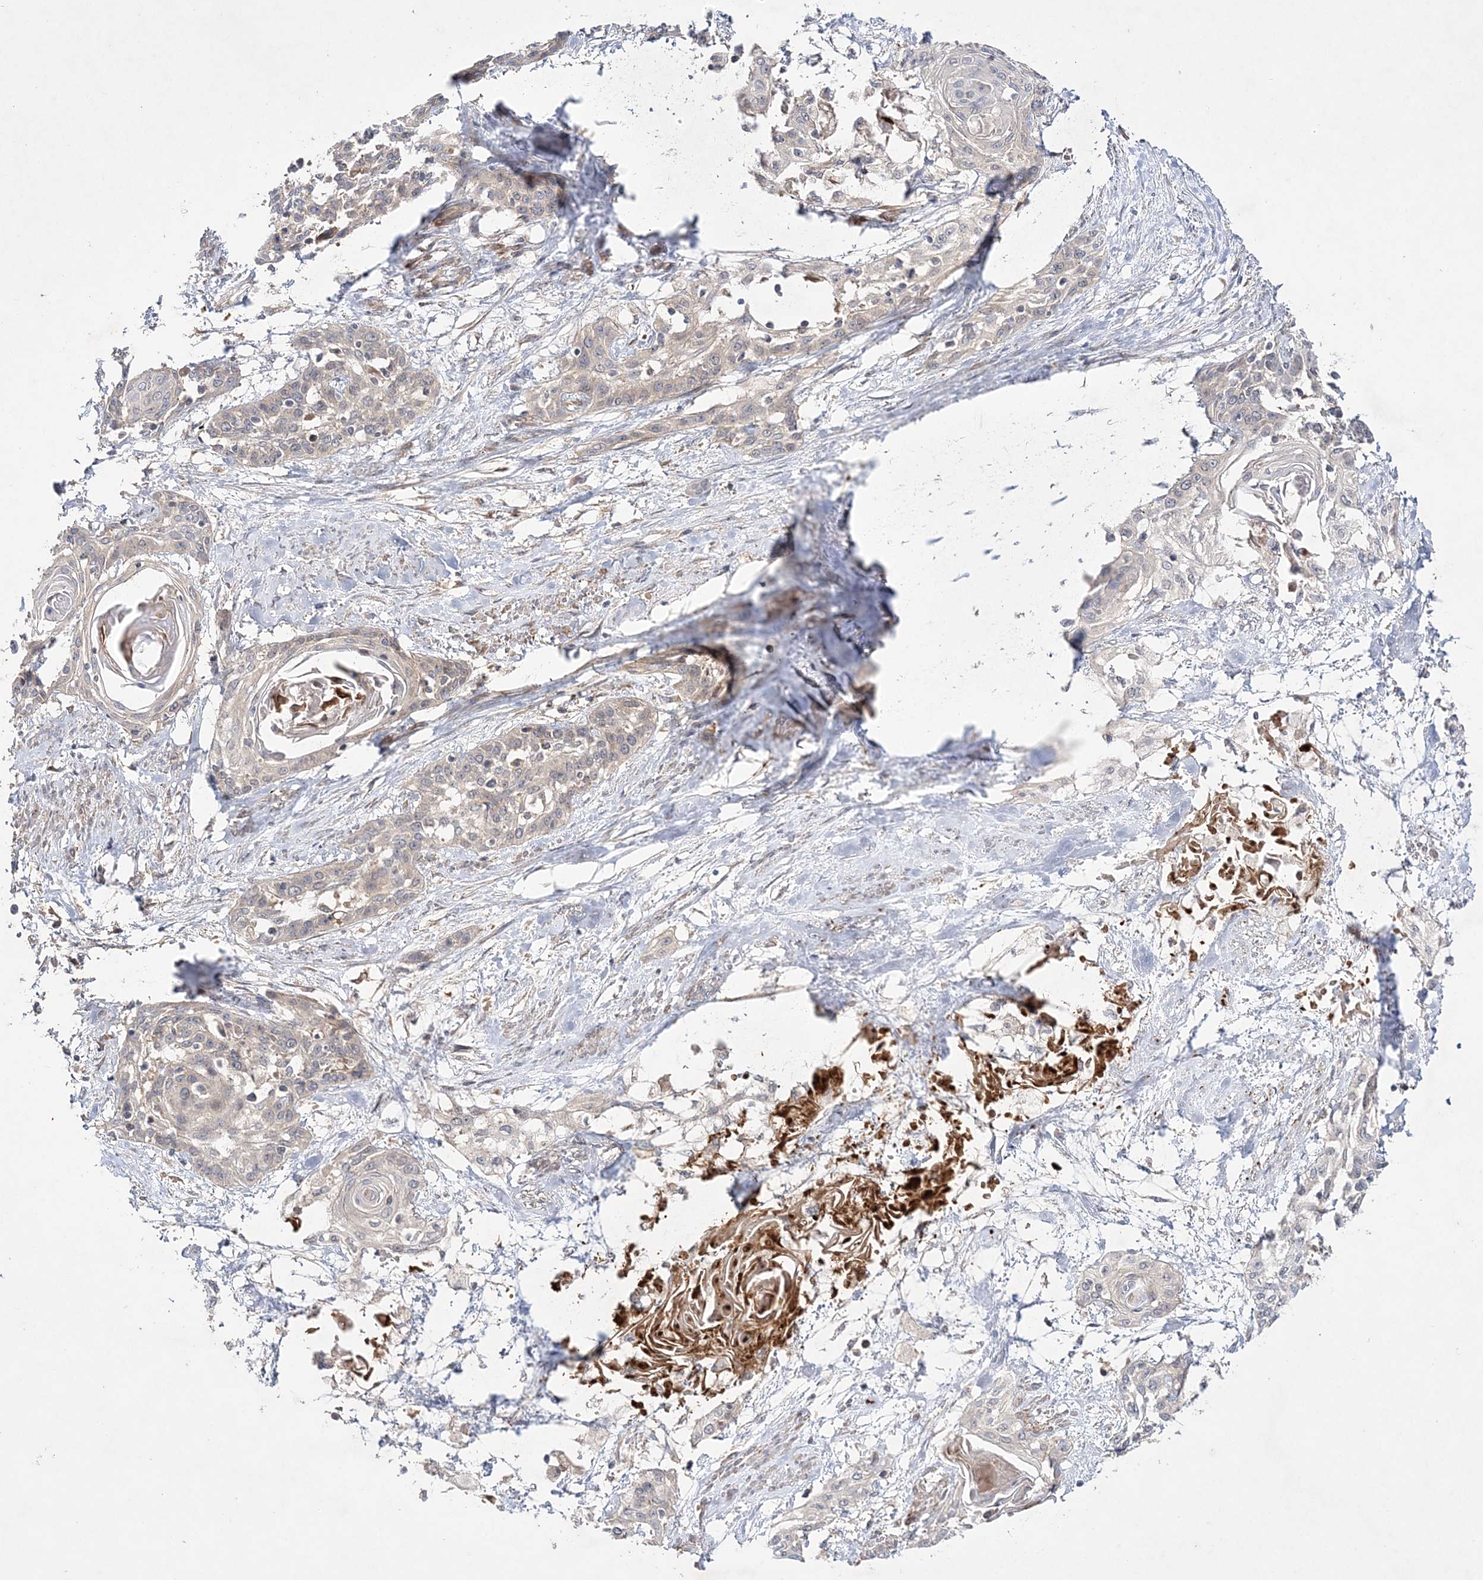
{"staining": {"intensity": "negative", "quantity": "none", "location": "none"}, "tissue": "cervical cancer", "cell_type": "Tumor cells", "image_type": "cancer", "snomed": [{"axis": "morphology", "description": "Squamous cell carcinoma, NOS"}, {"axis": "topography", "description": "Cervix"}], "caption": "Tumor cells are negative for brown protein staining in cervical squamous cell carcinoma. Brightfield microscopy of immunohistochemistry stained with DAB (3,3'-diaminobenzidine) (brown) and hematoxylin (blue), captured at high magnification.", "gene": "TMEM9B", "patient": {"sex": "female", "age": 57}}